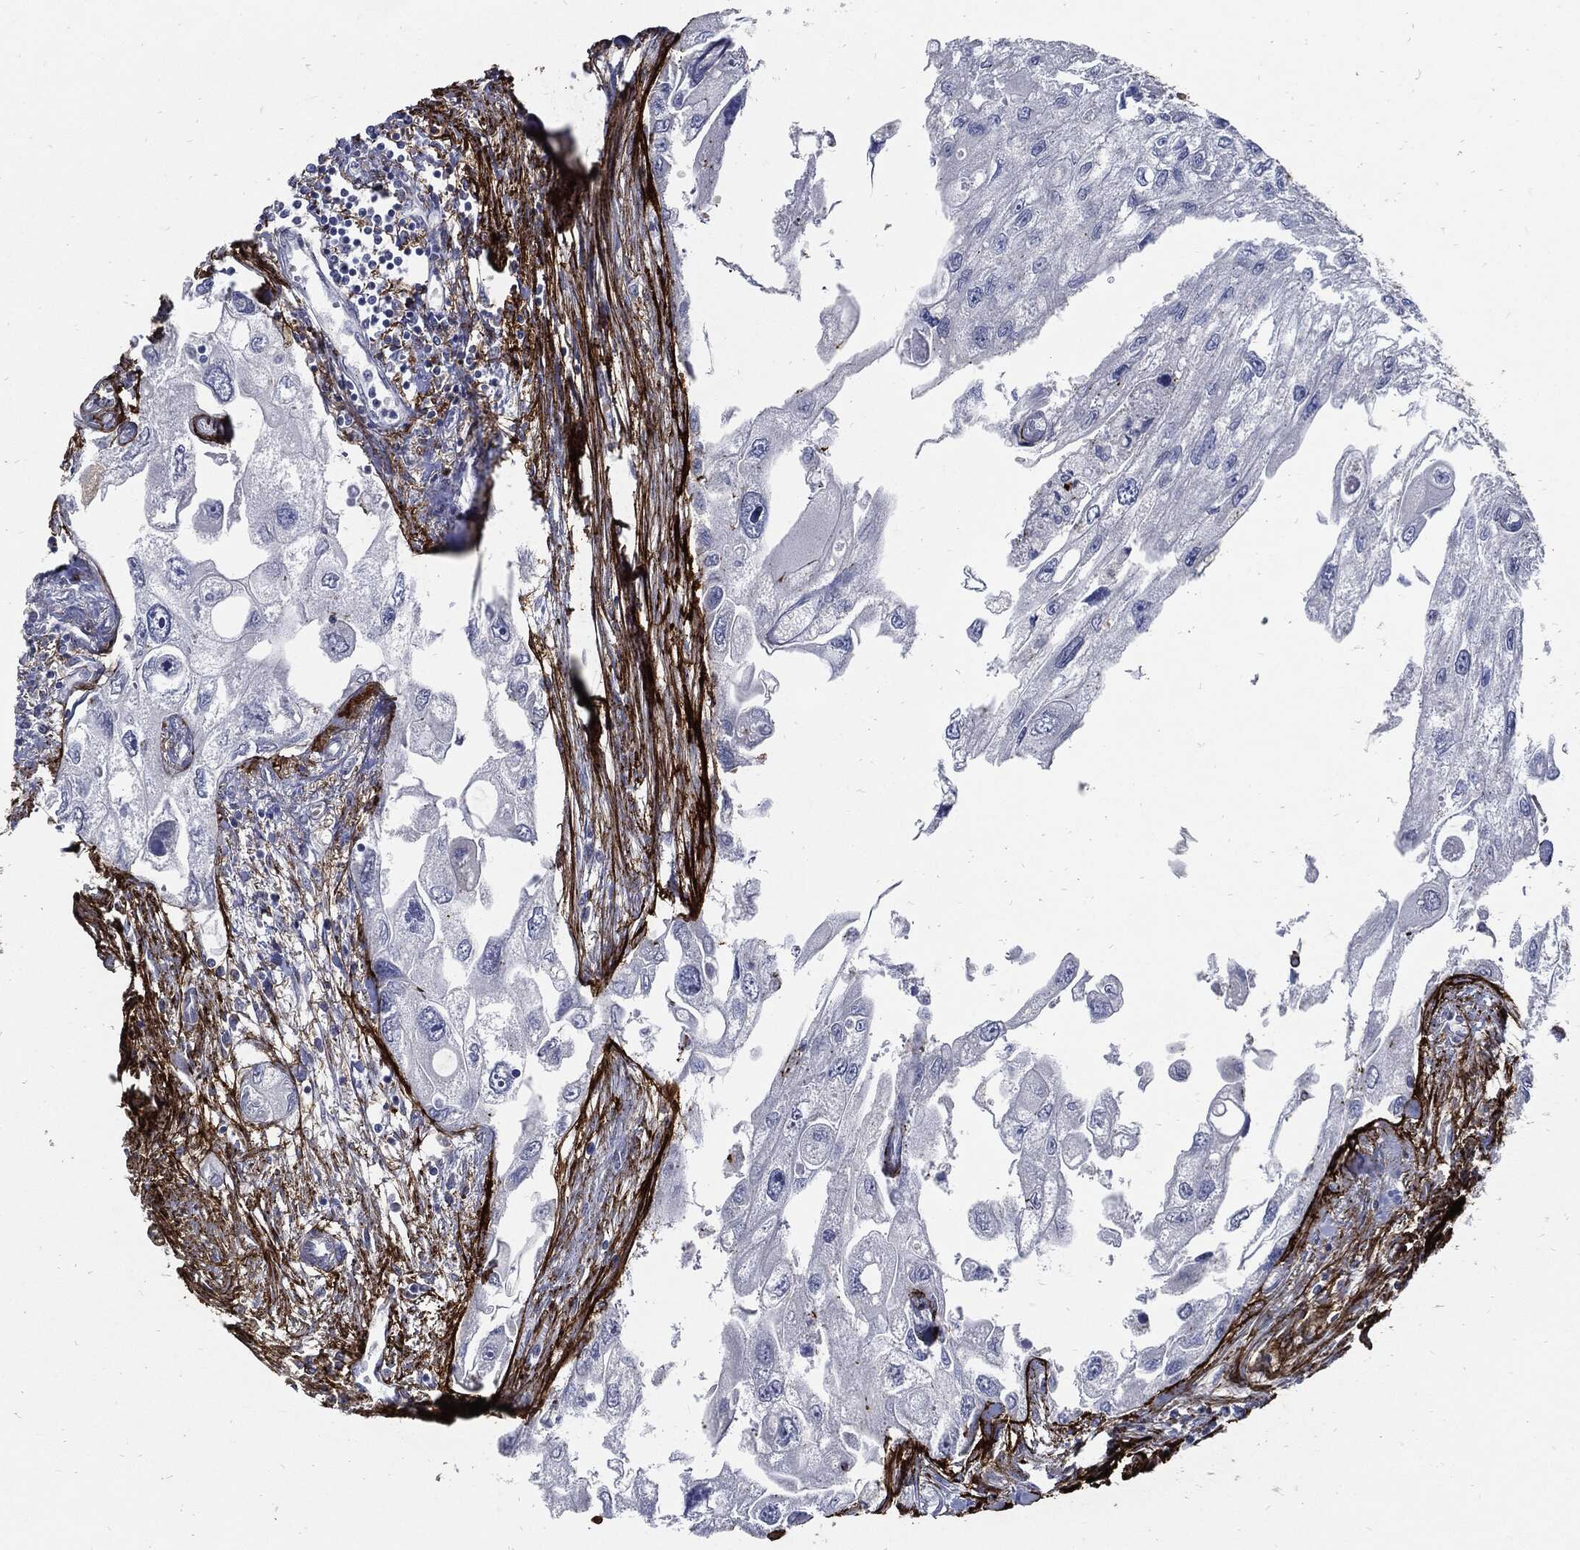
{"staining": {"intensity": "negative", "quantity": "none", "location": "none"}, "tissue": "urothelial cancer", "cell_type": "Tumor cells", "image_type": "cancer", "snomed": [{"axis": "morphology", "description": "Urothelial carcinoma, High grade"}, {"axis": "topography", "description": "Urinary bladder"}], "caption": "The histopathology image demonstrates no significant positivity in tumor cells of urothelial carcinoma (high-grade).", "gene": "FBN1", "patient": {"sex": "male", "age": 59}}